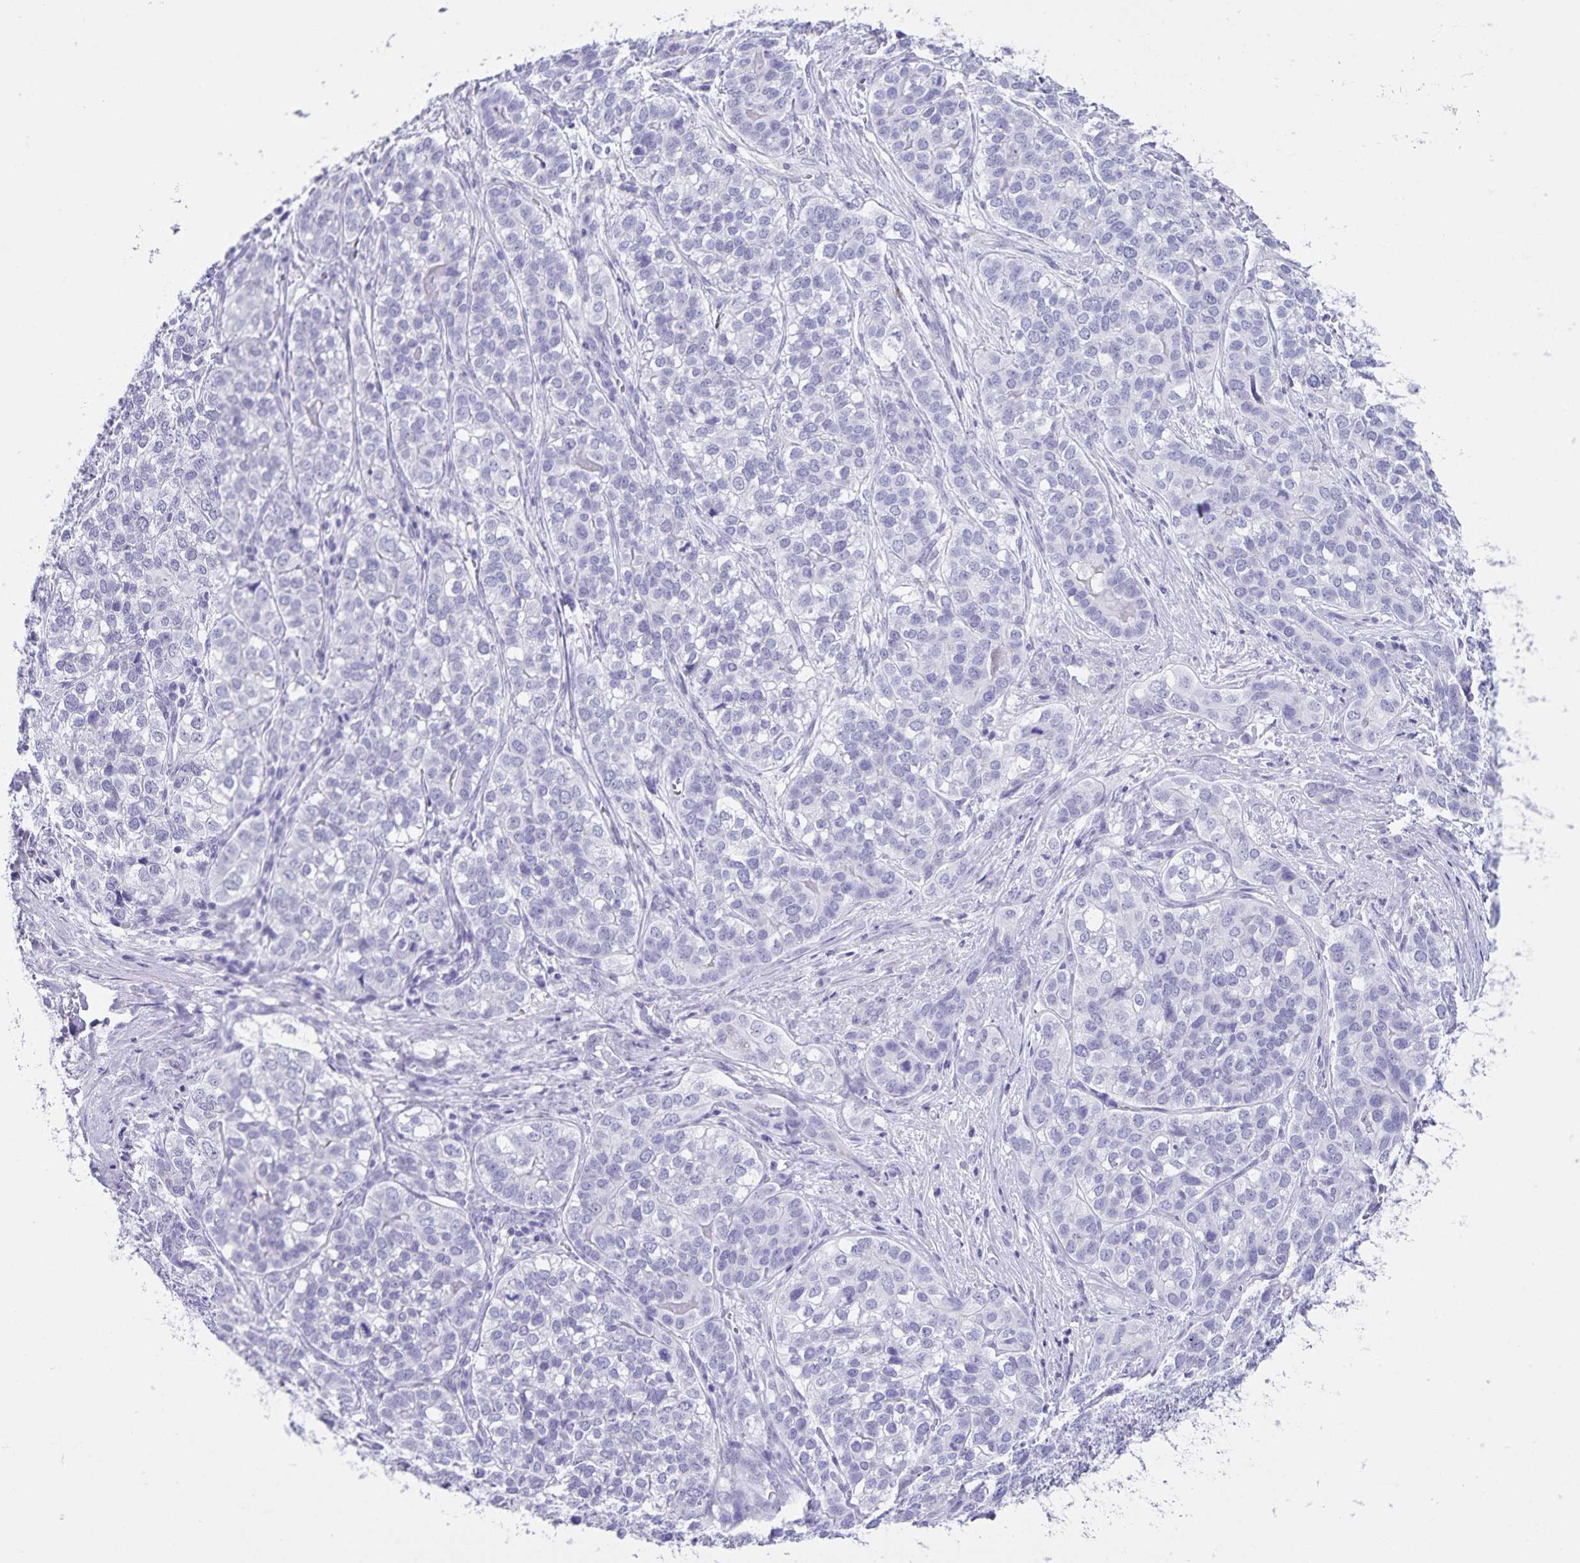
{"staining": {"intensity": "negative", "quantity": "none", "location": "none"}, "tissue": "liver cancer", "cell_type": "Tumor cells", "image_type": "cancer", "snomed": [{"axis": "morphology", "description": "Cholangiocarcinoma"}, {"axis": "topography", "description": "Liver"}], "caption": "IHC micrograph of neoplastic tissue: liver cancer (cholangiocarcinoma) stained with DAB (3,3'-diaminobenzidine) reveals no significant protein staining in tumor cells.", "gene": "C11orf42", "patient": {"sex": "male", "age": 56}}